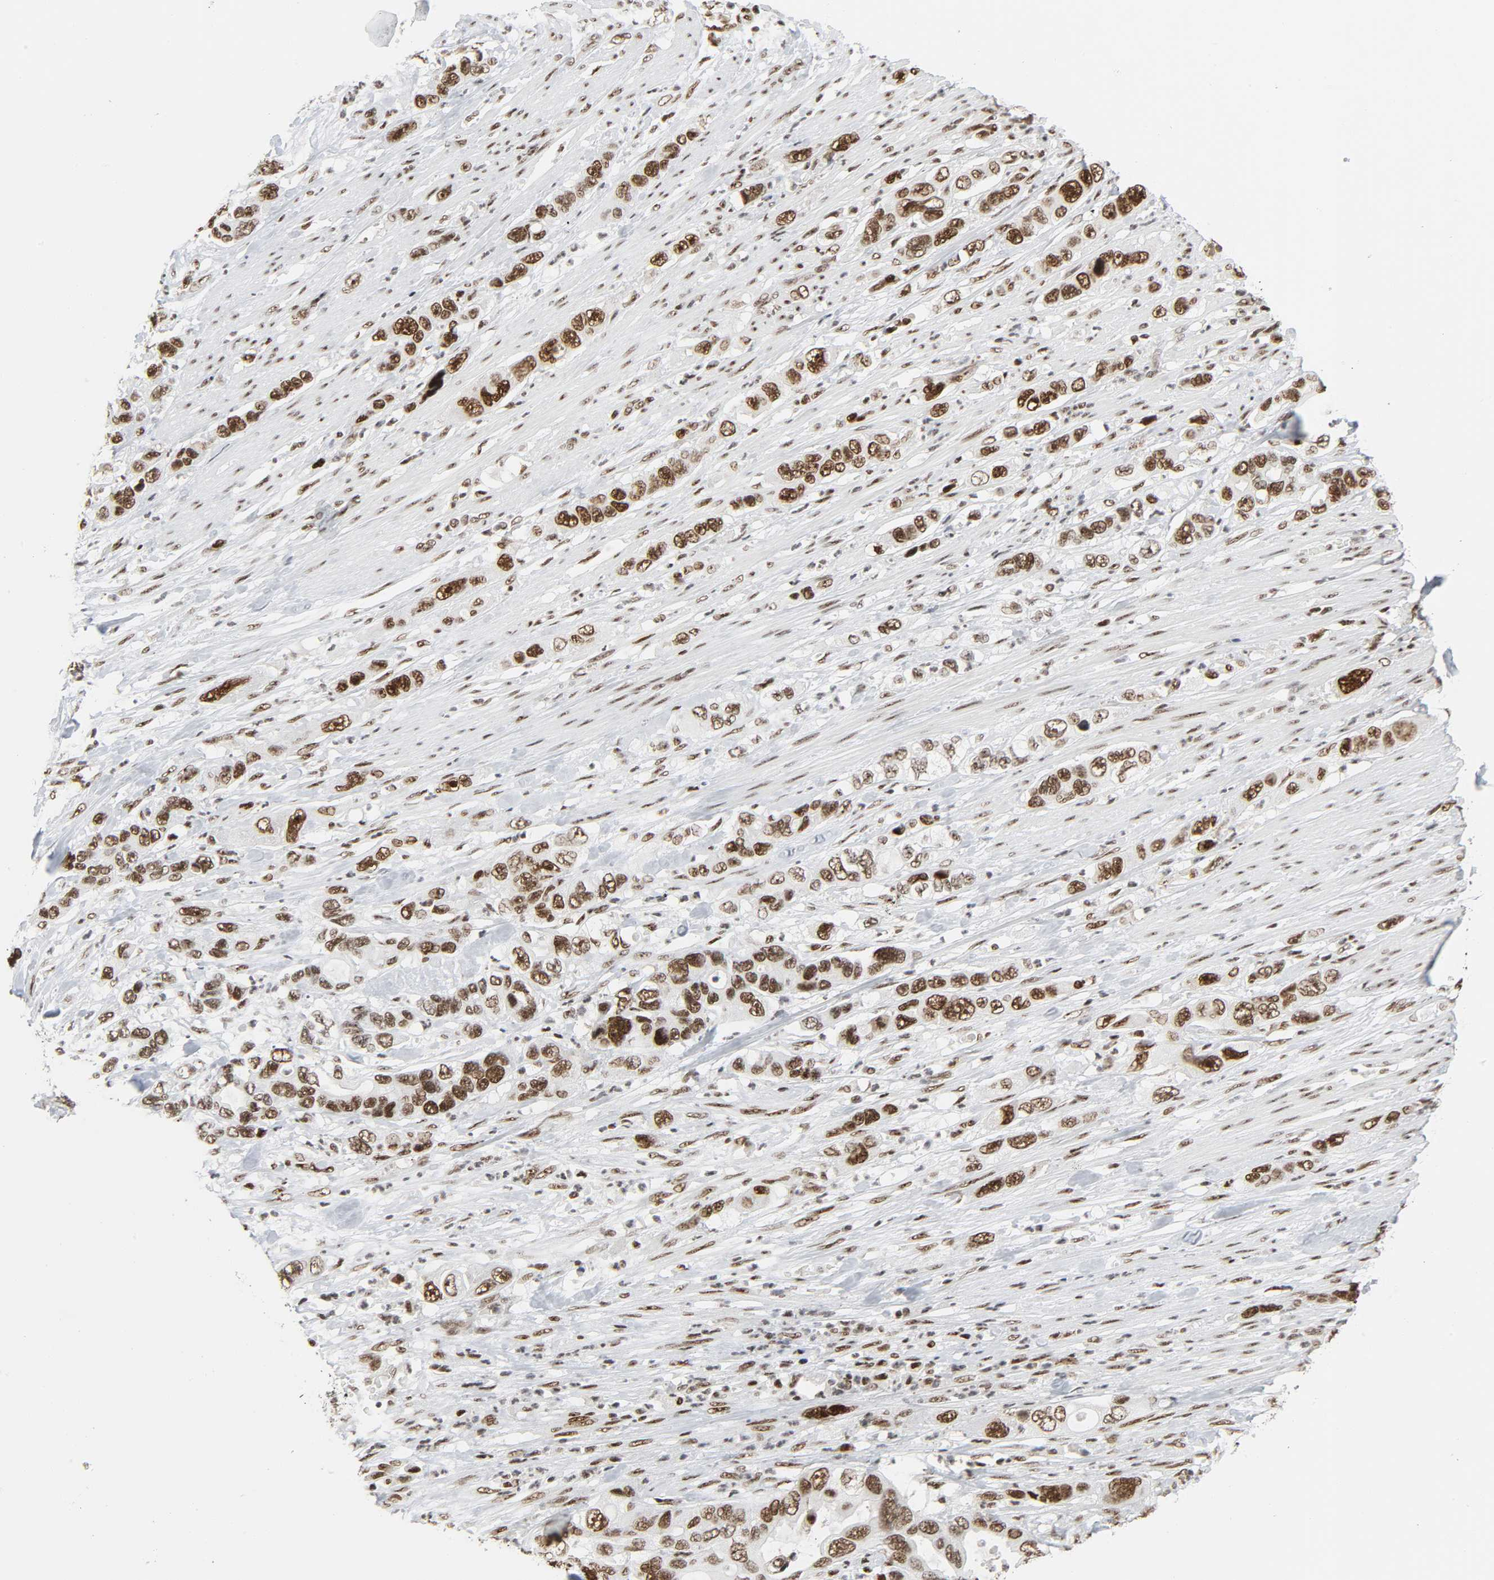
{"staining": {"intensity": "strong", "quantity": ">75%", "location": "nuclear"}, "tissue": "pancreatic cancer", "cell_type": "Tumor cells", "image_type": "cancer", "snomed": [{"axis": "morphology", "description": "Adenocarcinoma, NOS"}, {"axis": "topography", "description": "Pancreas"}], "caption": "Protein expression analysis of pancreatic cancer shows strong nuclear positivity in approximately >75% of tumor cells.", "gene": "CDK7", "patient": {"sex": "female", "age": 71}}